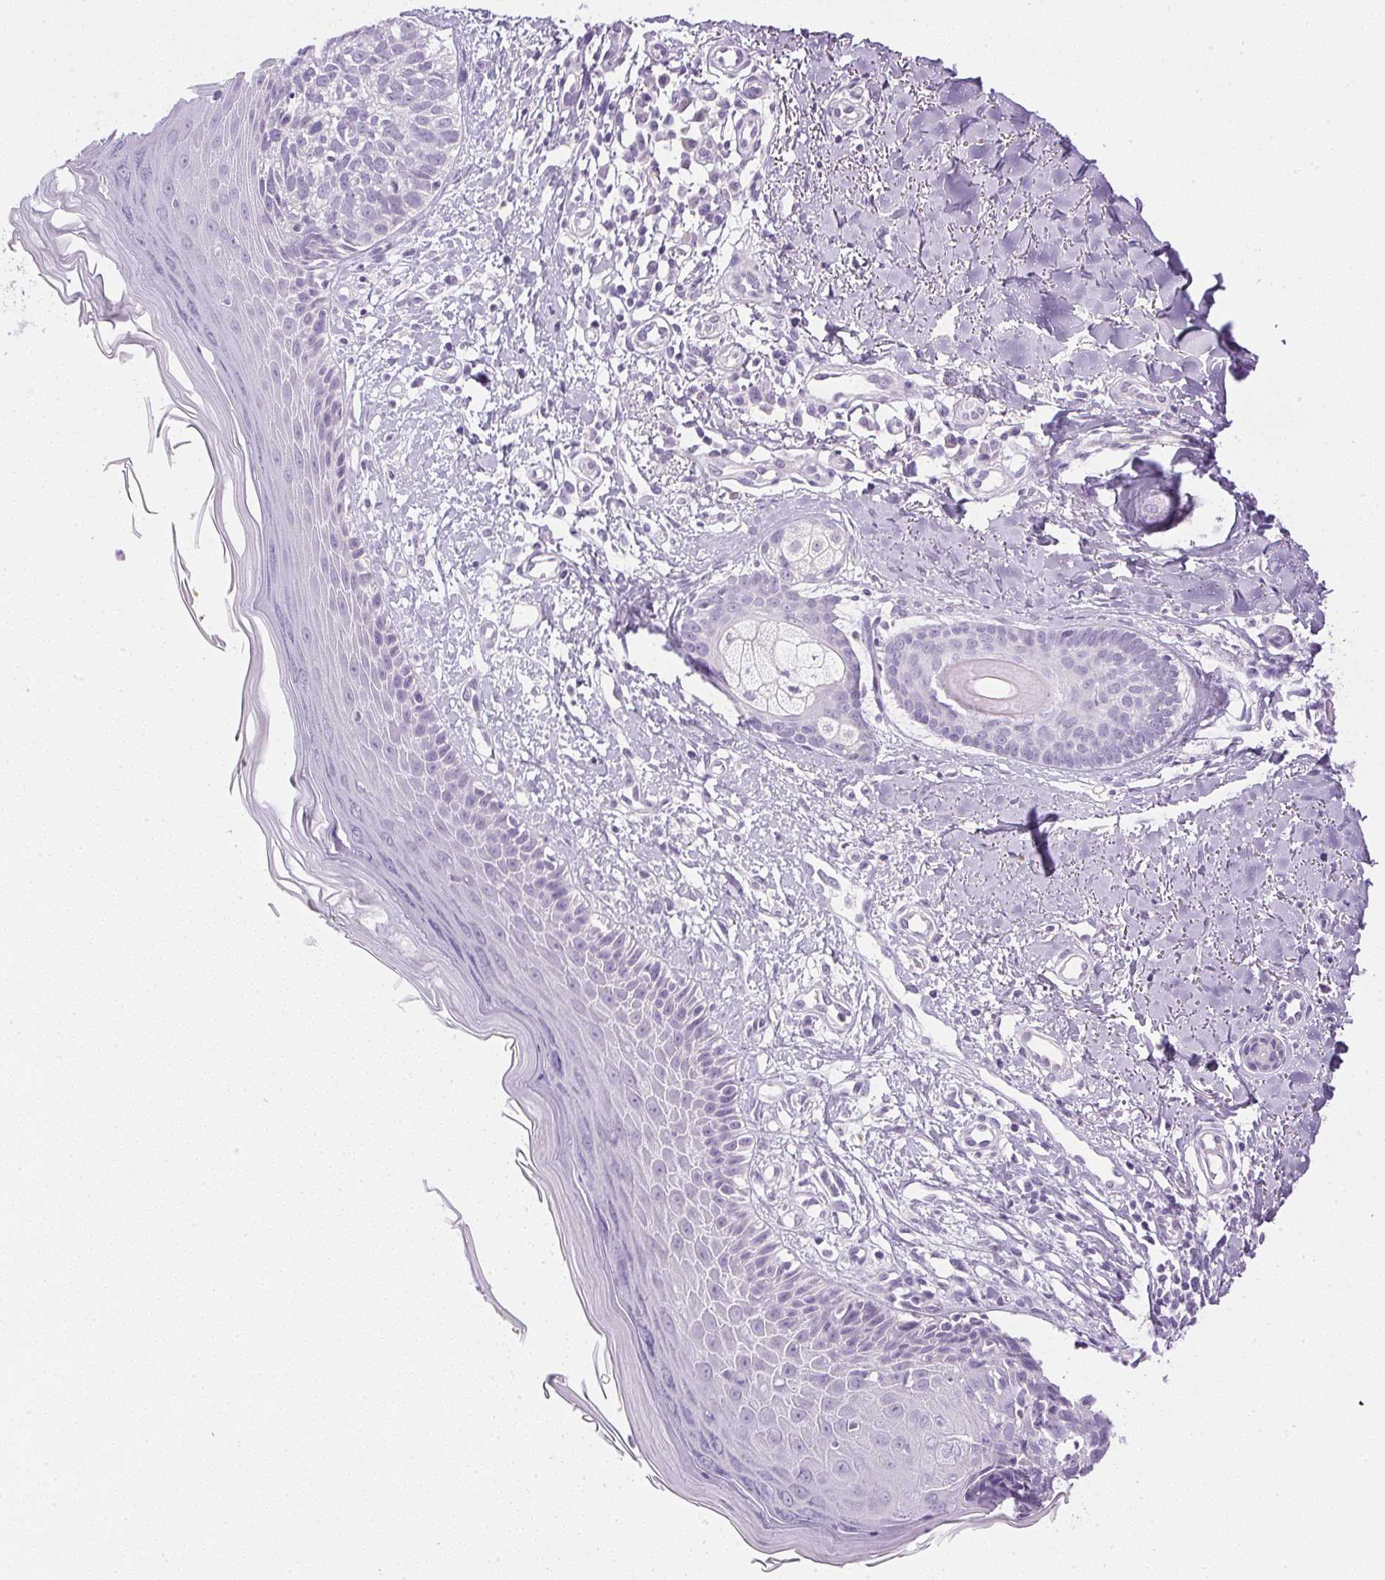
{"staining": {"intensity": "negative", "quantity": "none", "location": "none"}, "tissue": "skin cancer", "cell_type": "Tumor cells", "image_type": "cancer", "snomed": [{"axis": "morphology", "description": "Basal cell carcinoma"}, {"axis": "topography", "description": "Skin"}], "caption": "Human skin cancer stained for a protein using IHC shows no expression in tumor cells.", "gene": "CTRL", "patient": {"sex": "female", "age": 45}}